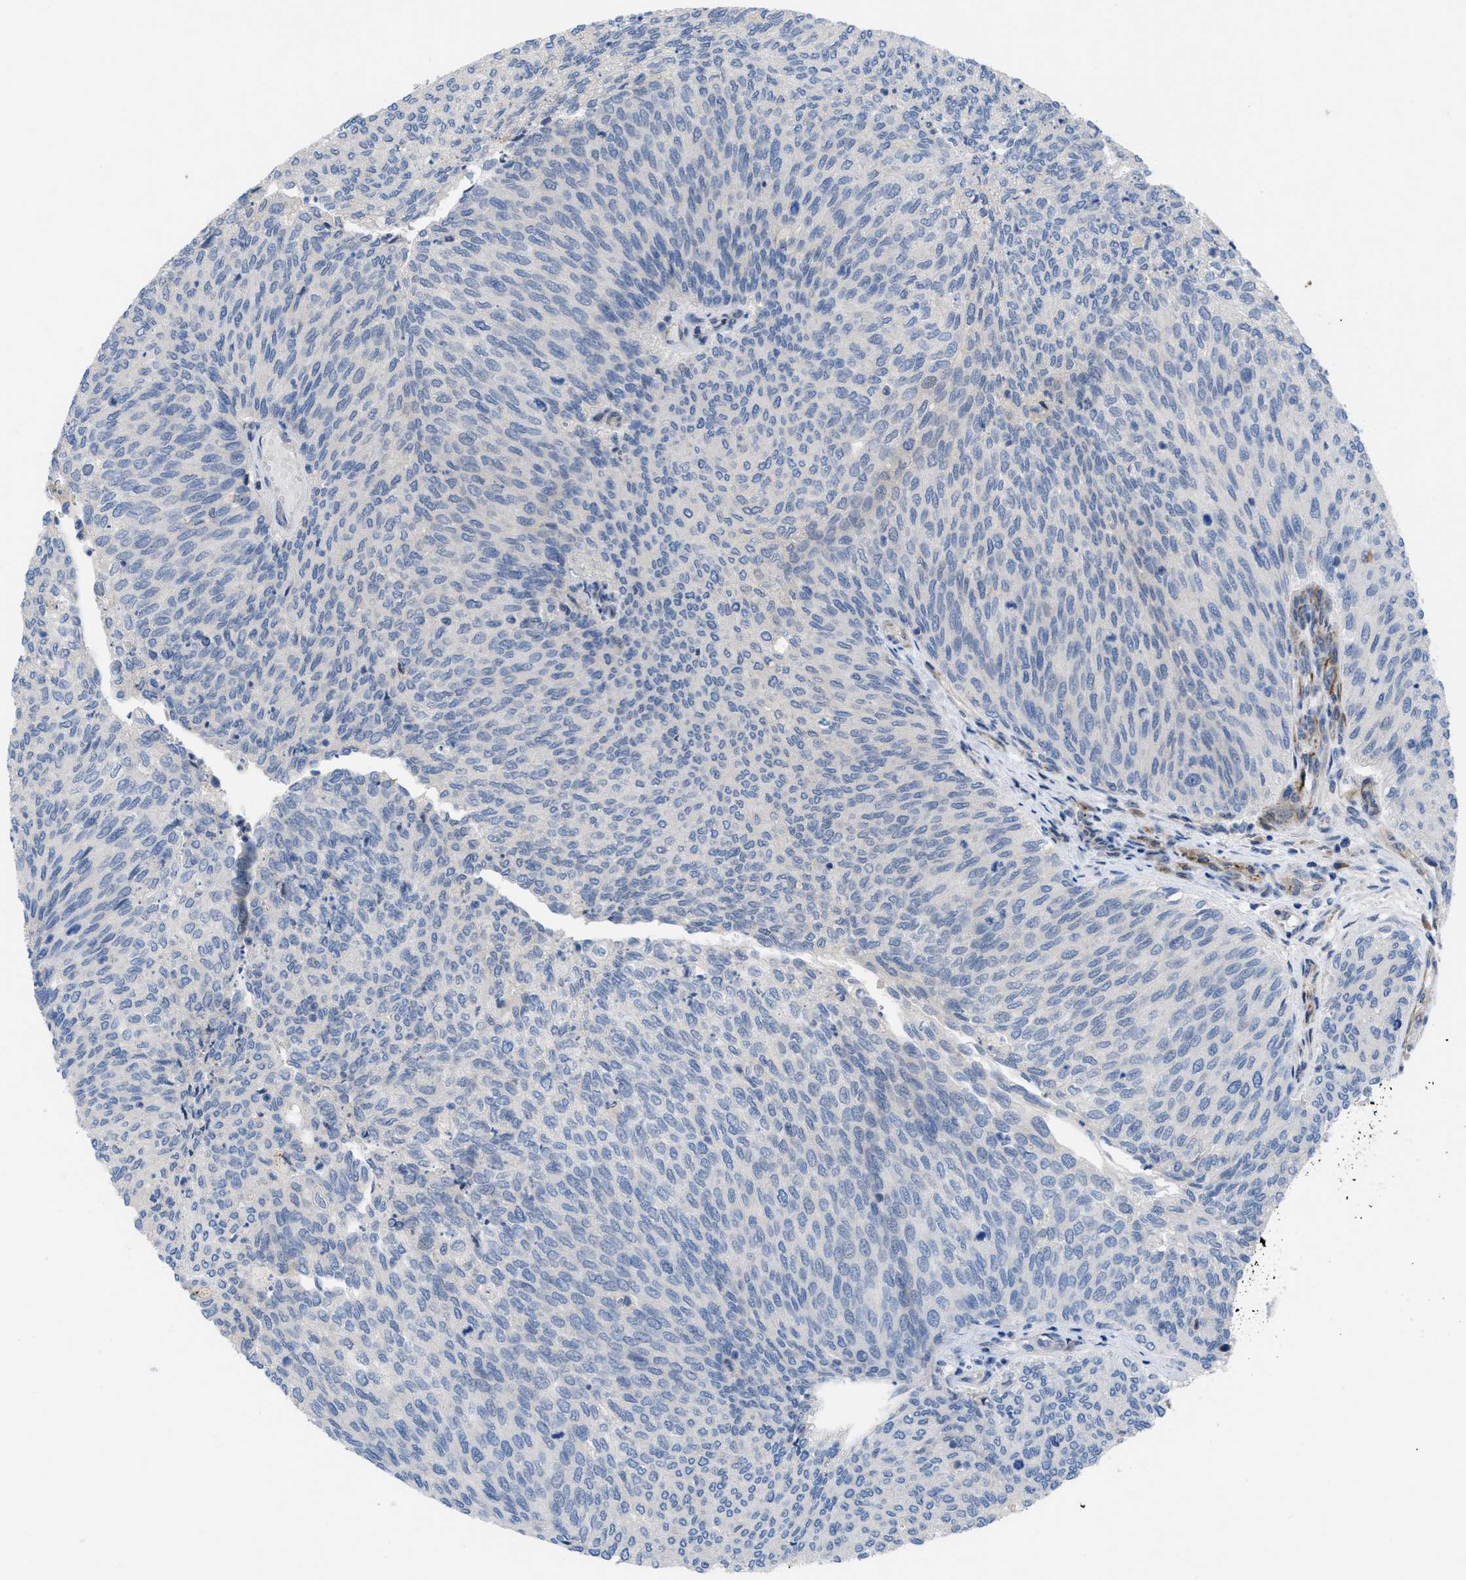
{"staining": {"intensity": "negative", "quantity": "none", "location": "none"}, "tissue": "urothelial cancer", "cell_type": "Tumor cells", "image_type": "cancer", "snomed": [{"axis": "morphology", "description": "Urothelial carcinoma, Low grade"}, {"axis": "topography", "description": "Urinary bladder"}], "caption": "IHC micrograph of human urothelial cancer stained for a protein (brown), which displays no expression in tumor cells. (DAB (3,3'-diaminobenzidine) immunohistochemistry (IHC) with hematoxylin counter stain).", "gene": "IL17RE", "patient": {"sex": "female", "age": 79}}